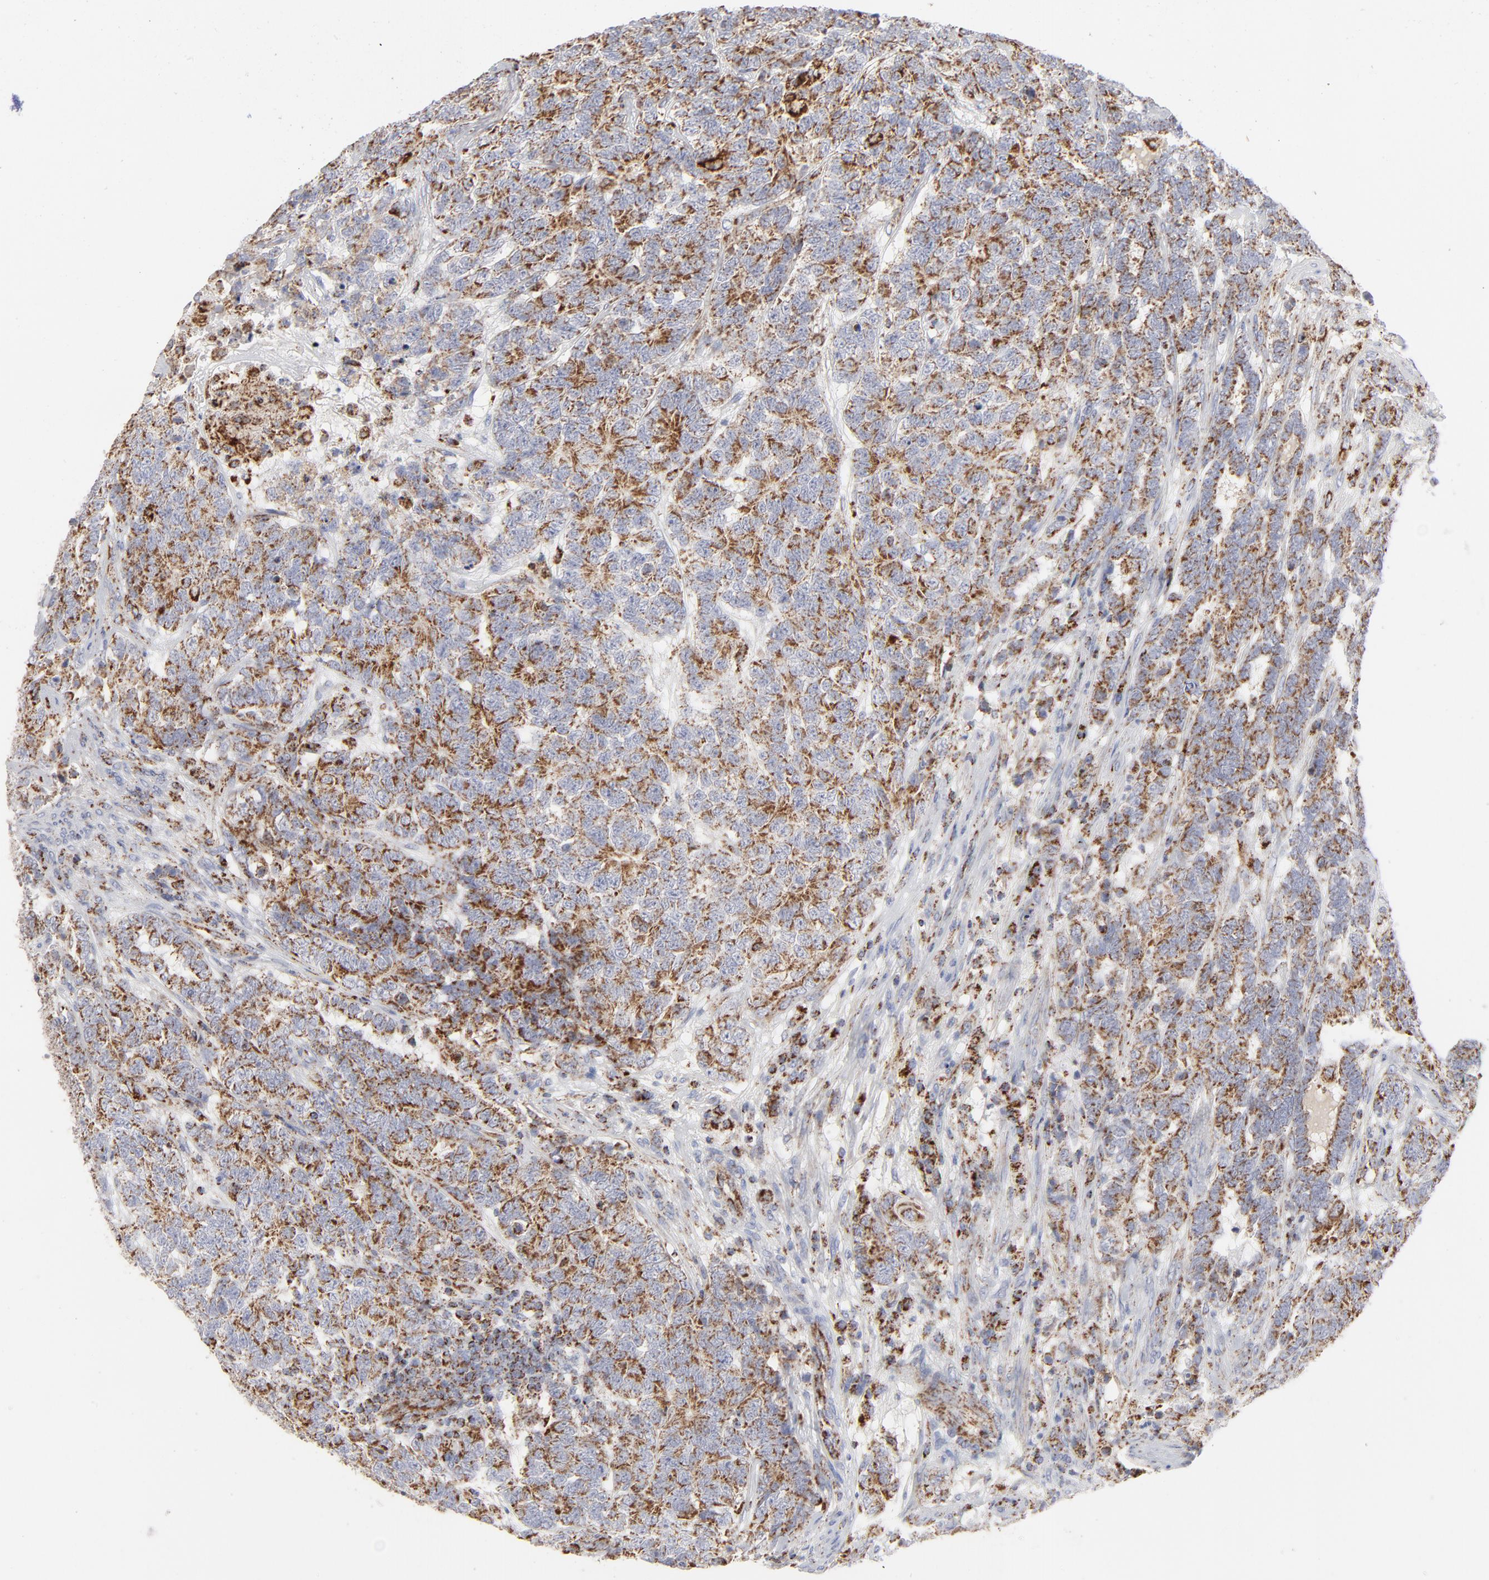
{"staining": {"intensity": "strong", "quantity": ">75%", "location": "cytoplasmic/membranous"}, "tissue": "testis cancer", "cell_type": "Tumor cells", "image_type": "cancer", "snomed": [{"axis": "morphology", "description": "Carcinoma, Embryonal, NOS"}, {"axis": "topography", "description": "Testis"}], "caption": "The image shows a brown stain indicating the presence of a protein in the cytoplasmic/membranous of tumor cells in testis embryonal carcinoma. (DAB = brown stain, brightfield microscopy at high magnification).", "gene": "ASB3", "patient": {"sex": "male", "age": 26}}